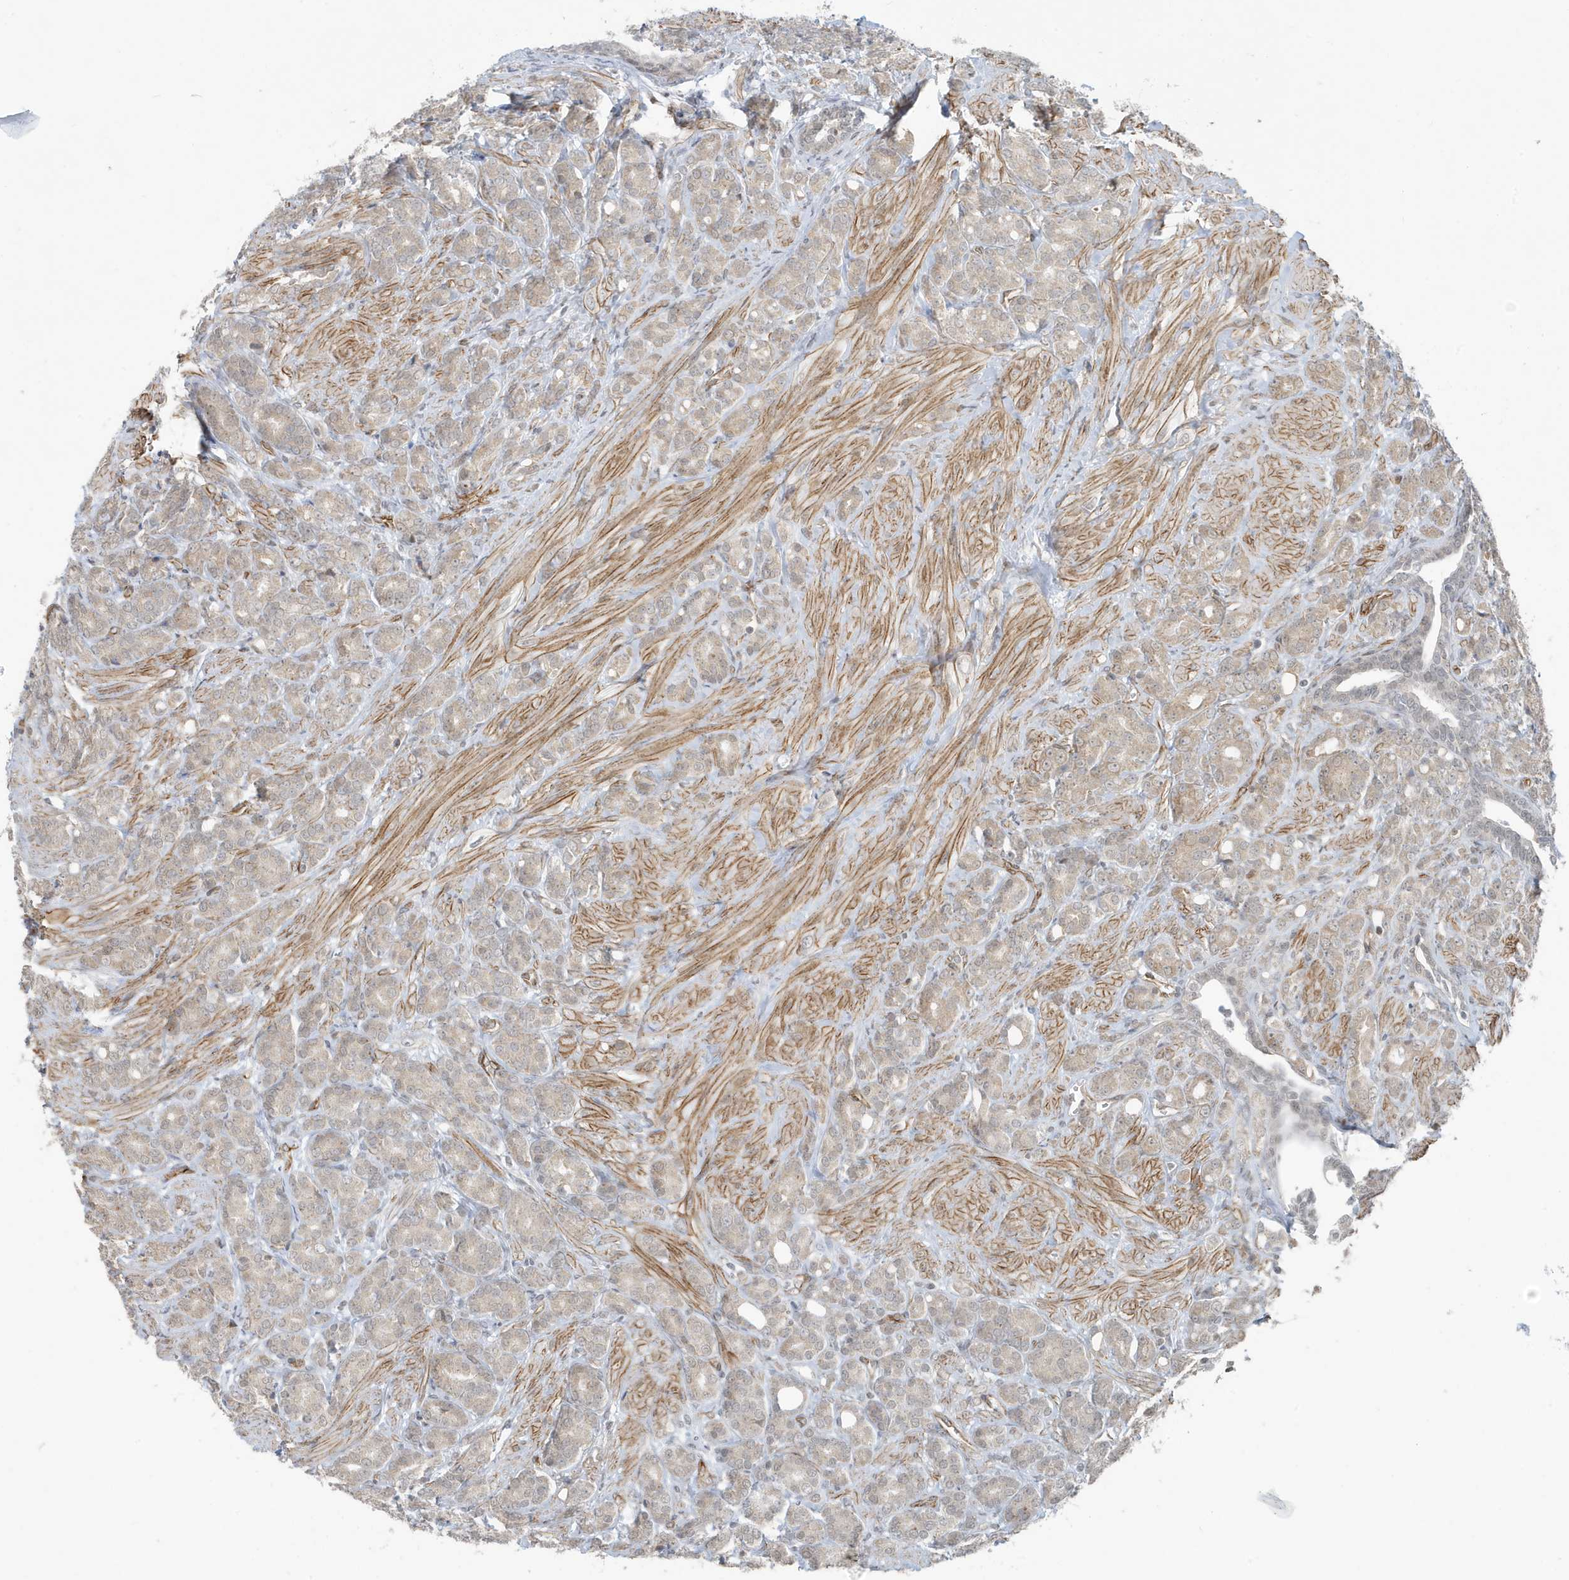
{"staining": {"intensity": "negative", "quantity": "none", "location": "none"}, "tissue": "prostate cancer", "cell_type": "Tumor cells", "image_type": "cancer", "snomed": [{"axis": "morphology", "description": "Adenocarcinoma, High grade"}, {"axis": "topography", "description": "Prostate"}], "caption": "High magnification brightfield microscopy of adenocarcinoma (high-grade) (prostate) stained with DAB (3,3'-diaminobenzidine) (brown) and counterstained with hematoxylin (blue): tumor cells show no significant positivity.", "gene": "CHCHD4", "patient": {"sex": "male", "age": 62}}